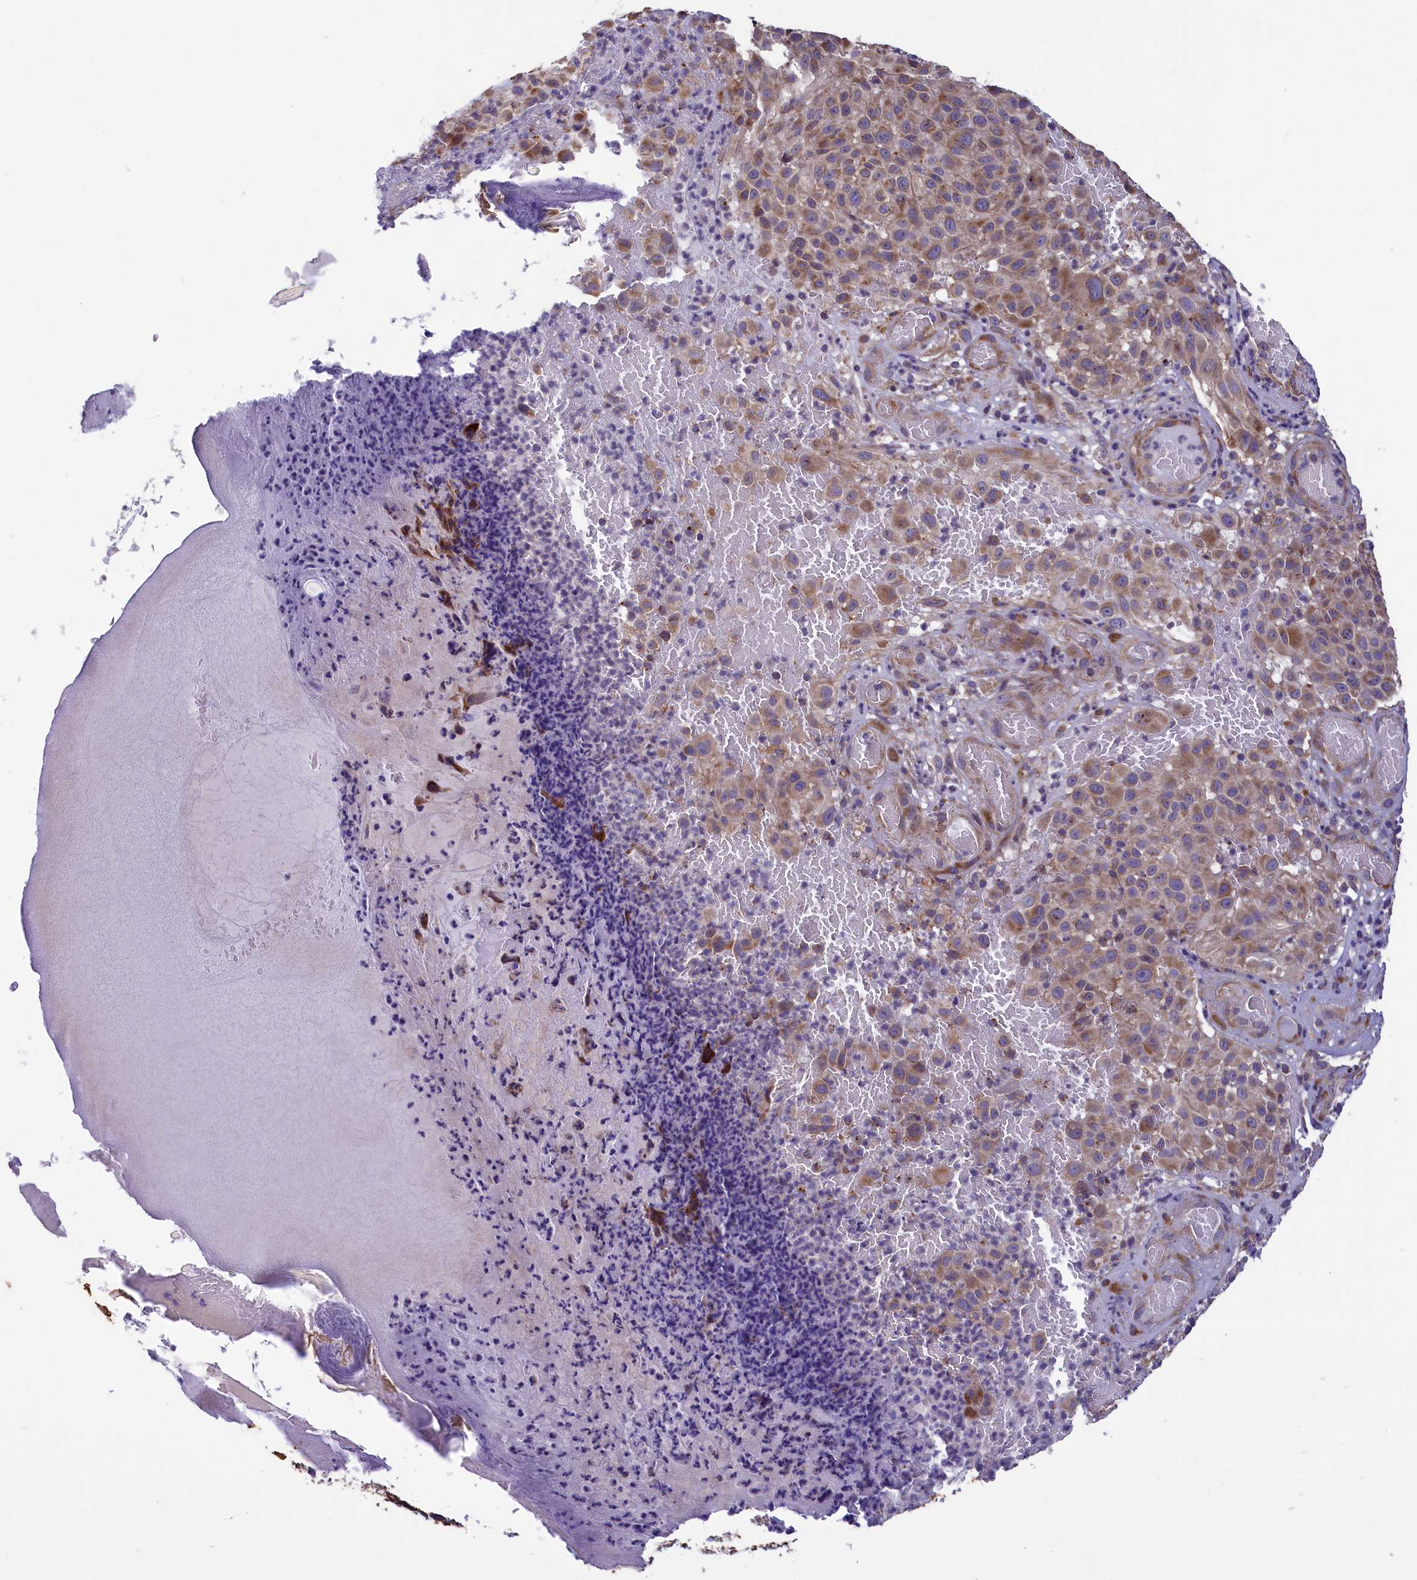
{"staining": {"intensity": "moderate", "quantity": ">75%", "location": "cytoplasmic/membranous"}, "tissue": "melanoma", "cell_type": "Tumor cells", "image_type": "cancer", "snomed": [{"axis": "morphology", "description": "Malignant melanoma, NOS"}, {"axis": "topography", "description": "Skin"}], "caption": "Immunohistochemical staining of malignant melanoma exhibits moderate cytoplasmic/membranous protein positivity in approximately >75% of tumor cells.", "gene": "ACAD8", "patient": {"sex": "male", "age": 83}}